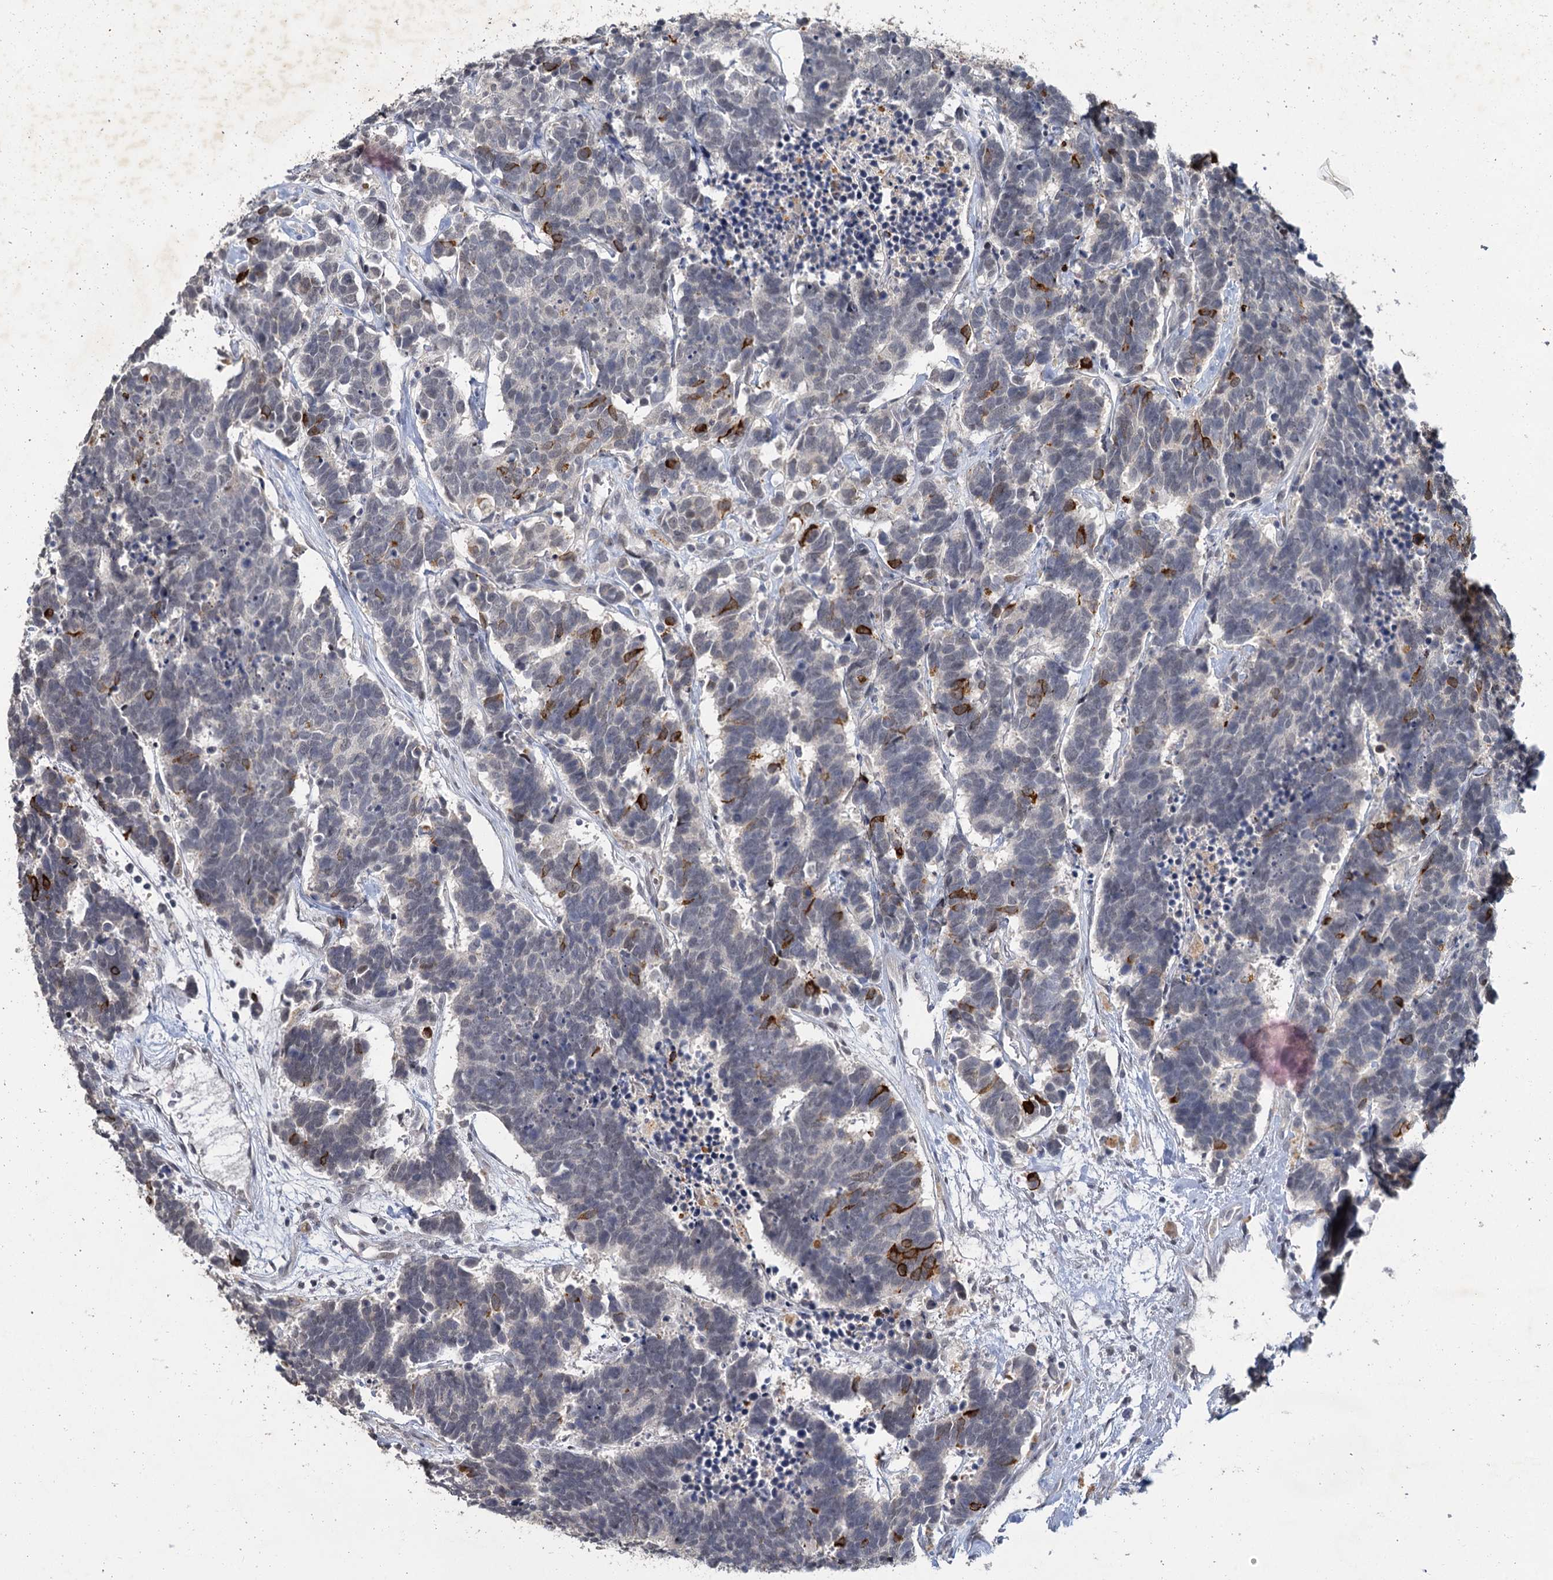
{"staining": {"intensity": "strong", "quantity": "<25%", "location": "cytoplasmic/membranous"}, "tissue": "carcinoid", "cell_type": "Tumor cells", "image_type": "cancer", "snomed": [{"axis": "morphology", "description": "Carcinoma, NOS"}, {"axis": "morphology", "description": "Carcinoid, malignant, NOS"}, {"axis": "topography", "description": "Urinary bladder"}], "caption": "A brown stain labels strong cytoplasmic/membranous positivity of a protein in carcinoid tumor cells.", "gene": "MUCL1", "patient": {"sex": "male", "age": 57}}